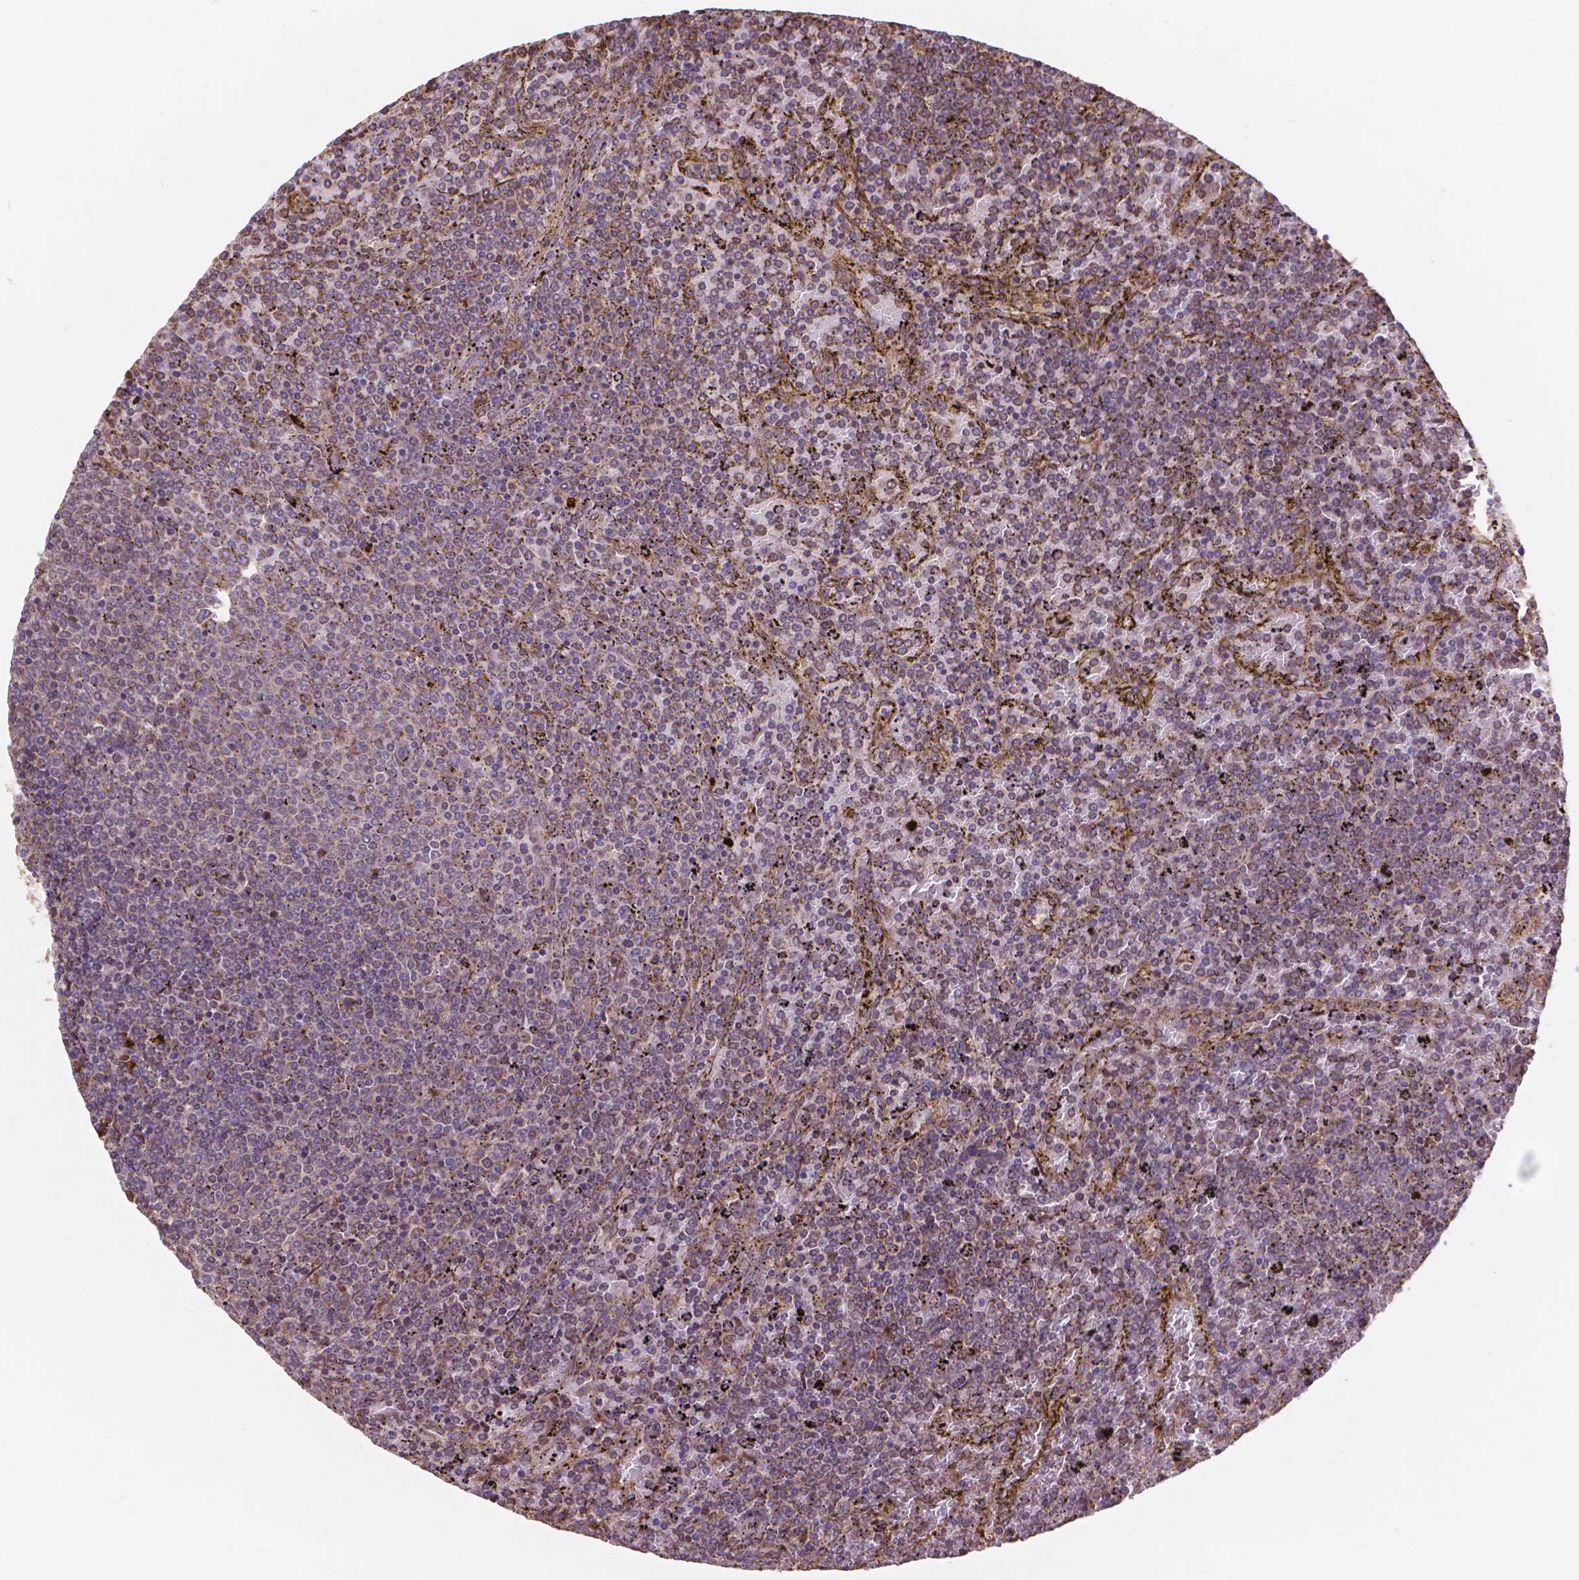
{"staining": {"intensity": "negative", "quantity": "none", "location": "none"}, "tissue": "lymphoma", "cell_type": "Tumor cells", "image_type": "cancer", "snomed": [{"axis": "morphology", "description": "Malignant lymphoma, non-Hodgkin's type, Low grade"}, {"axis": "topography", "description": "Spleen"}], "caption": "A high-resolution micrograph shows IHC staining of low-grade malignant lymphoma, non-Hodgkin's type, which displays no significant positivity in tumor cells.", "gene": "TAB2", "patient": {"sex": "female", "age": 77}}